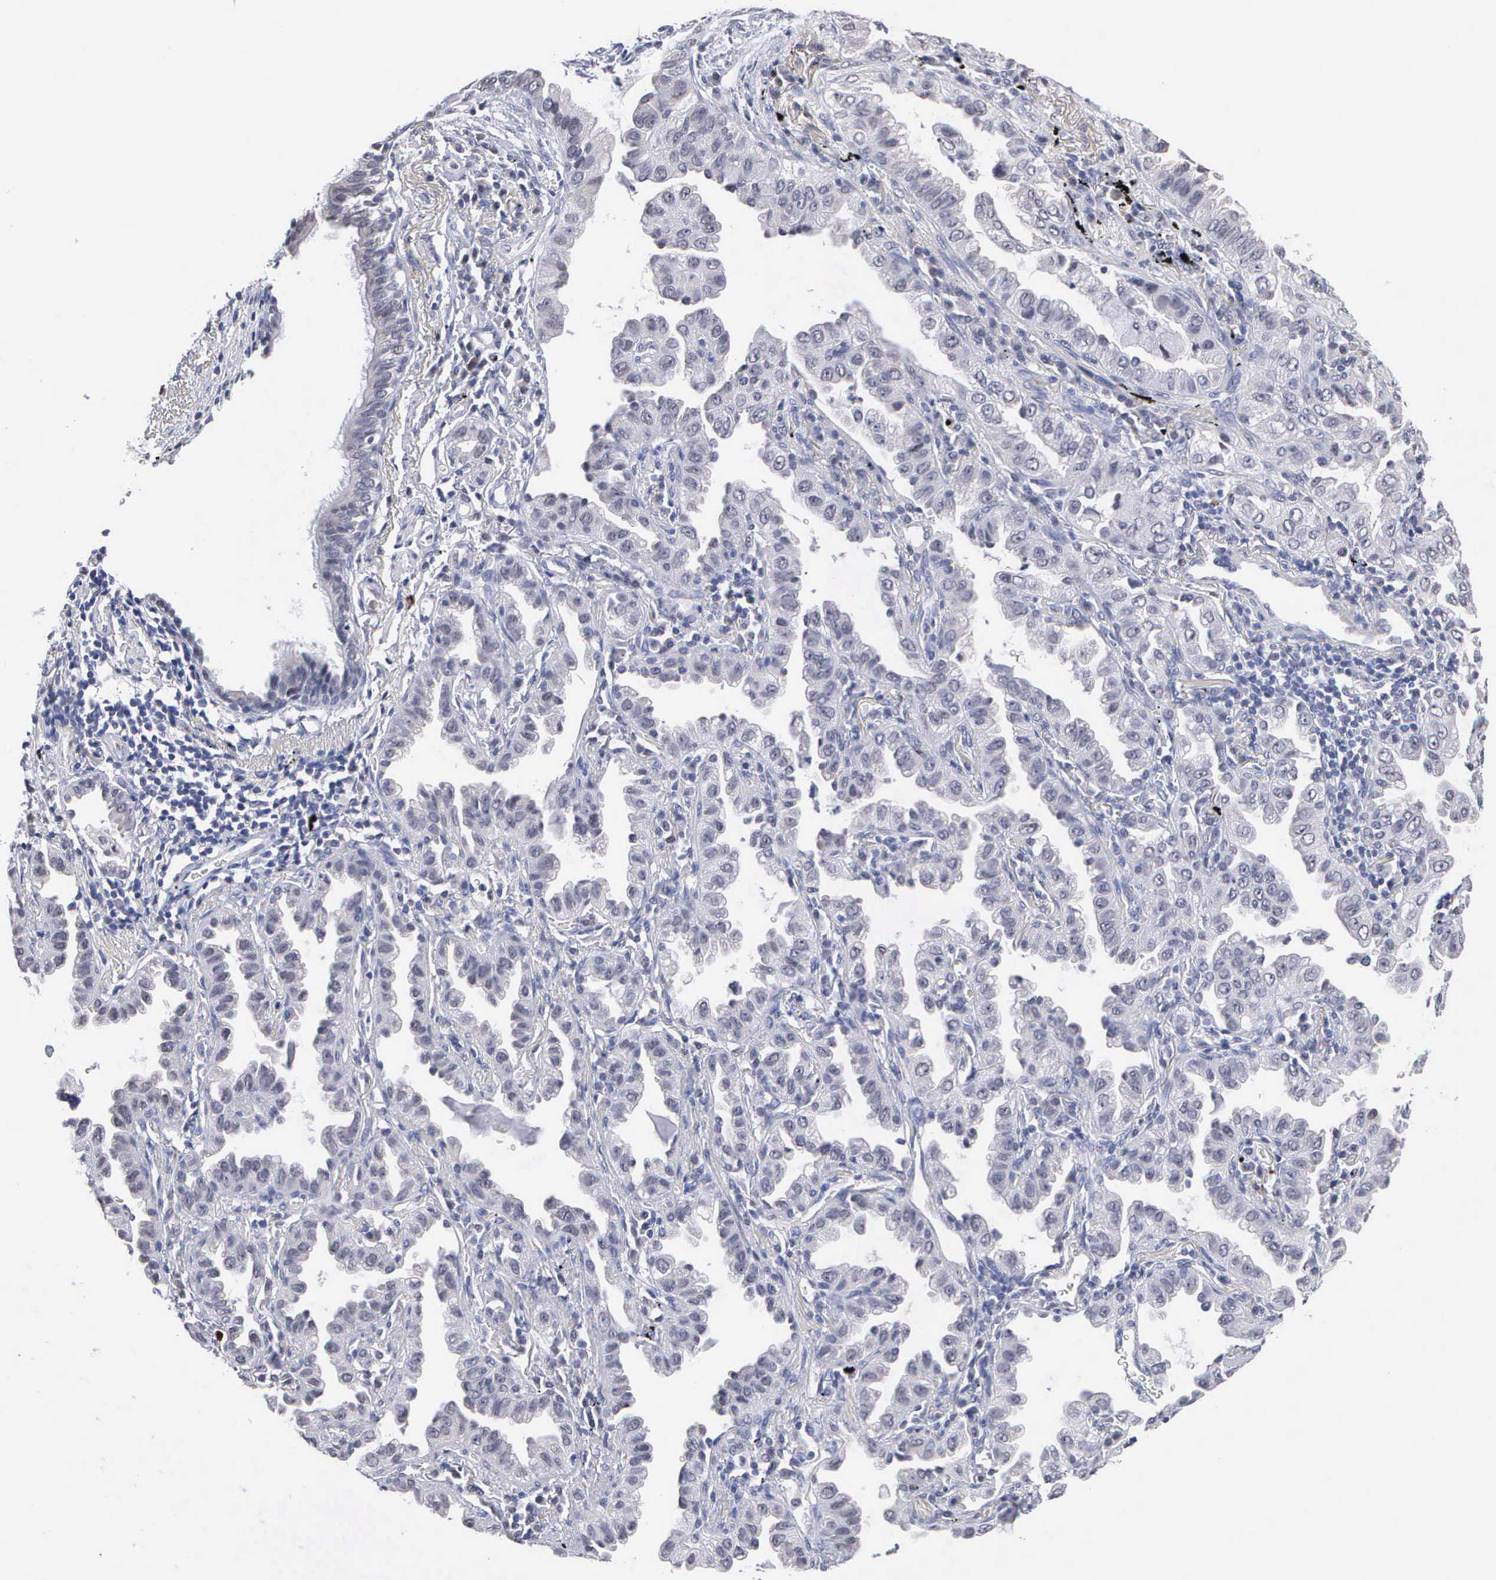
{"staining": {"intensity": "negative", "quantity": "none", "location": "none"}, "tissue": "lung cancer", "cell_type": "Tumor cells", "image_type": "cancer", "snomed": [{"axis": "morphology", "description": "Adenocarcinoma, NOS"}, {"axis": "topography", "description": "Lung"}], "caption": "This is a image of IHC staining of adenocarcinoma (lung), which shows no staining in tumor cells.", "gene": "KDM6A", "patient": {"sex": "female", "age": 50}}